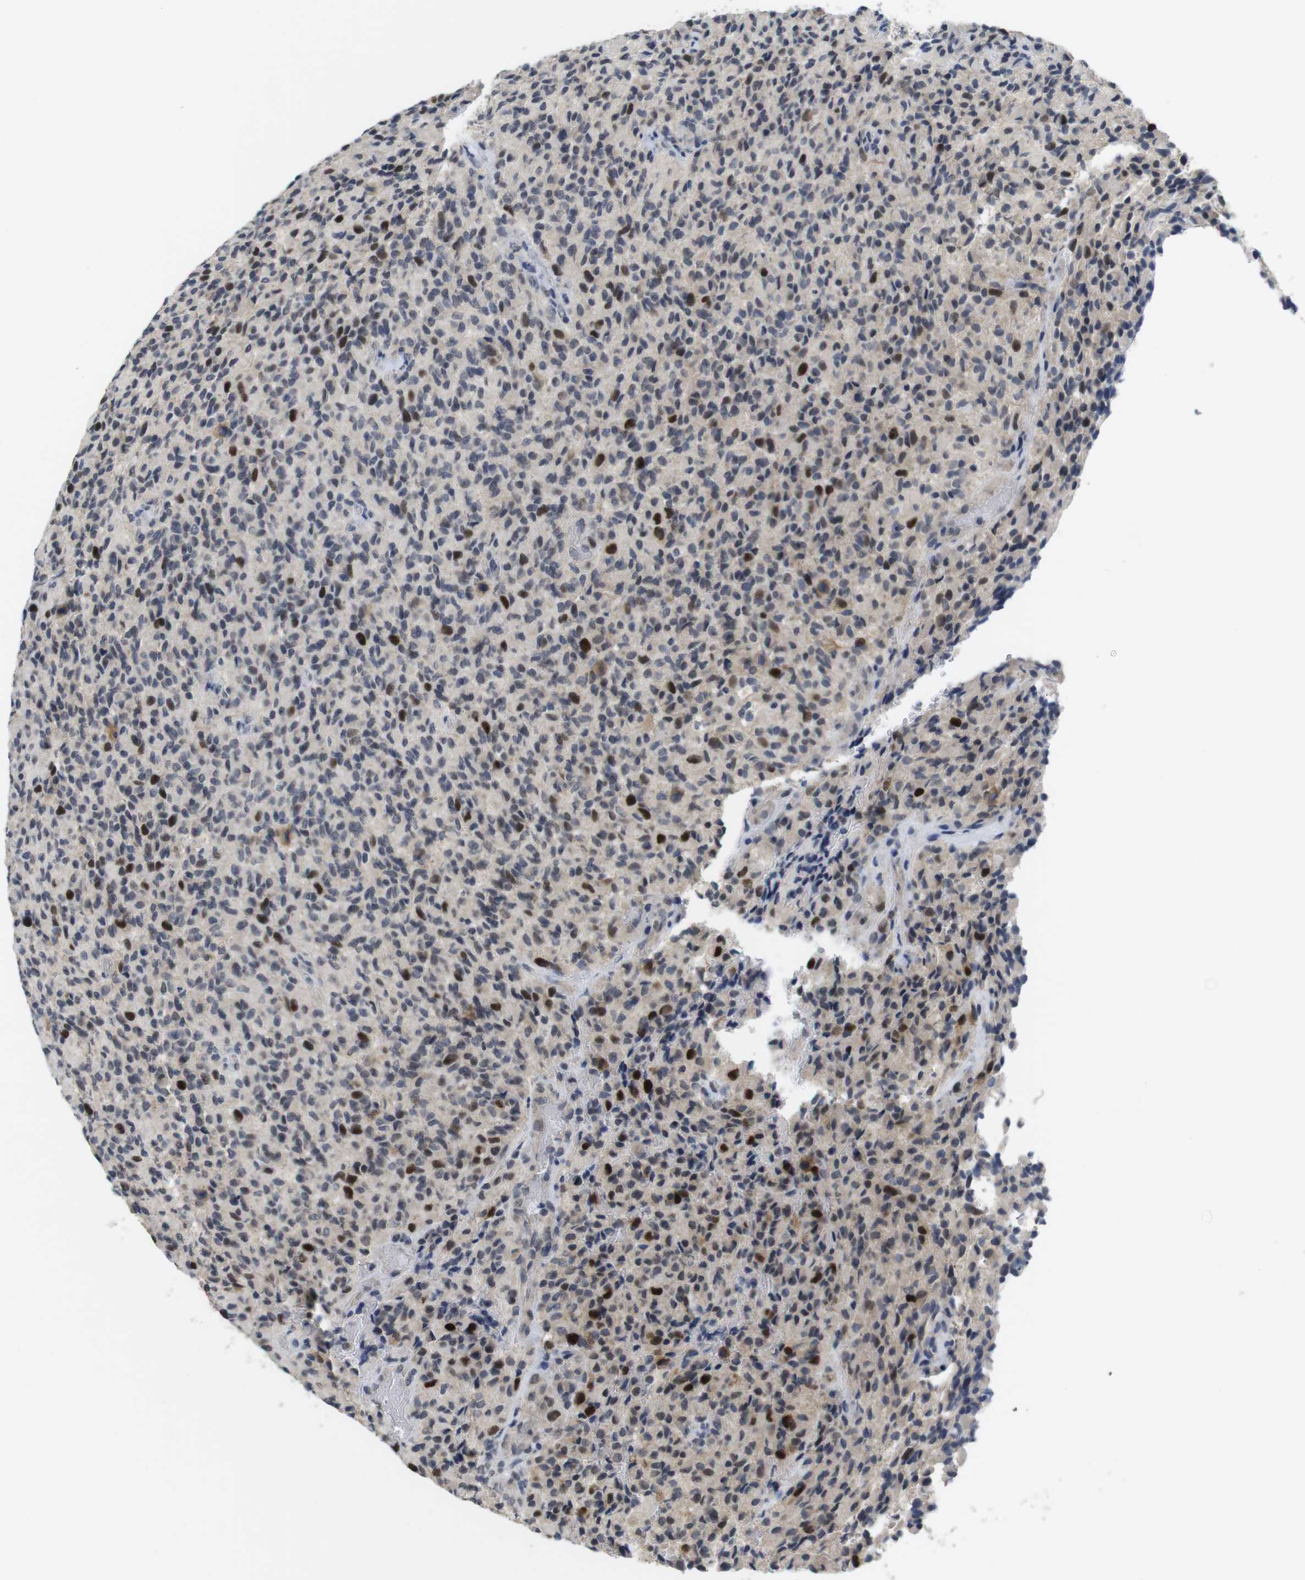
{"staining": {"intensity": "strong", "quantity": "<25%", "location": "nuclear"}, "tissue": "glioma", "cell_type": "Tumor cells", "image_type": "cancer", "snomed": [{"axis": "morphology", "description": "Glioma, malignant, High grade"}, {"axis": "topography", "description": "Brain"}], "caption": "Immunohistochemistry of human glioma shows medium levels of strong nuclear positivity in approximately <25% of tumor cells.", "gene": "SKP2", "patient": {"sex": "male", "age": 71}}